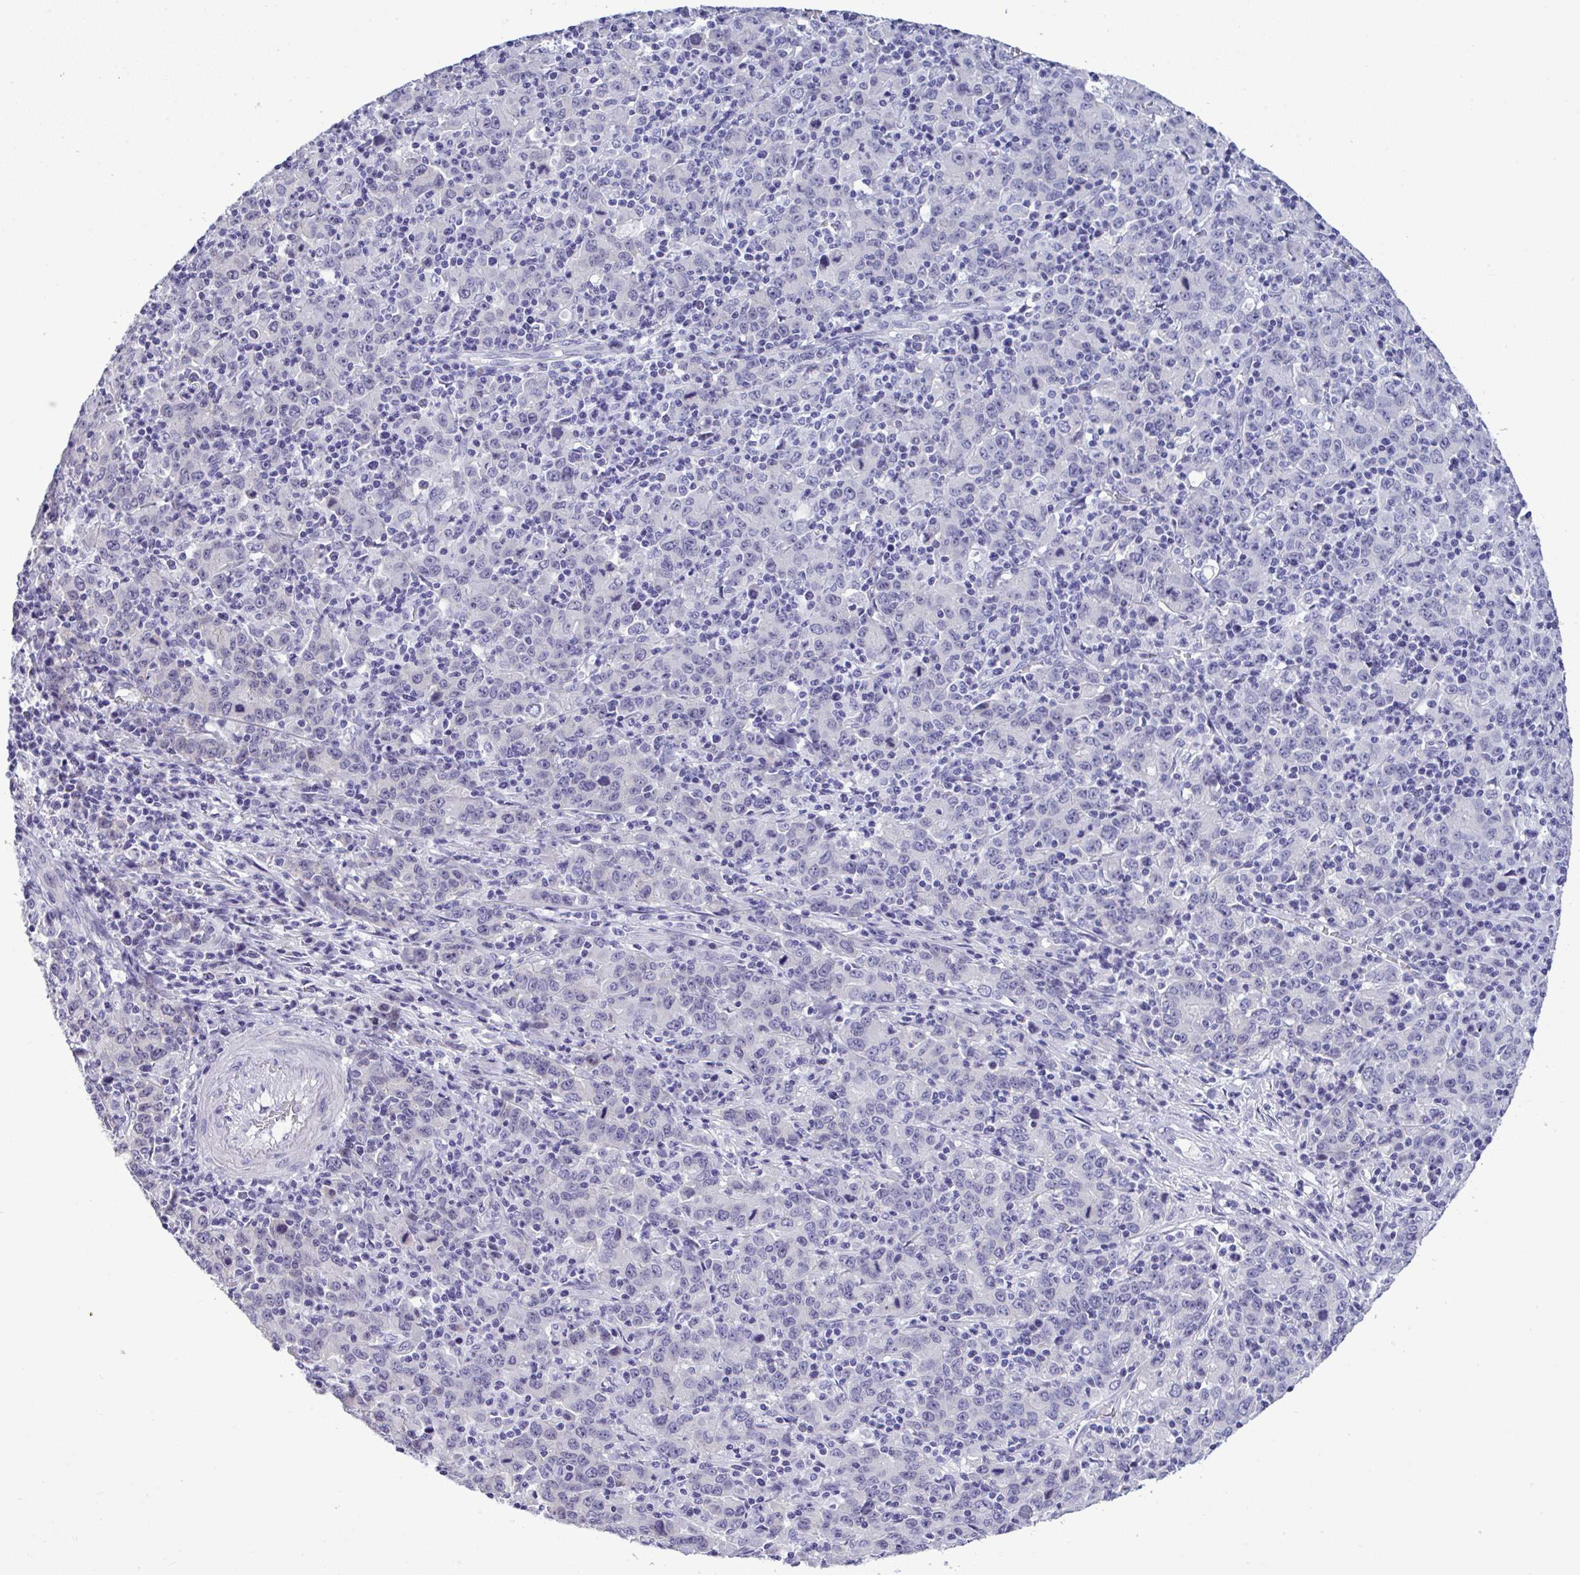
{"staining": {"intensity": "negative", "quantity": "none", "location": "none"}, "tissue": "stomach cancer", "cell_type": "Tumor cells", "image_type": "cancer", "snomed": [{"axis": "morphology", "description": "Adenocarcinoma, NOS"}, {"axis": "topography", "description": "Stomach, upper"}], "caption": "Tumor cells show no significant protein positivity in stomach cancer. (DAB immunohistochemistry visualized using brightfield microscopy, high magnification).", "gene": "YBX2", "patient": {"sex": "male", "age": 69}}